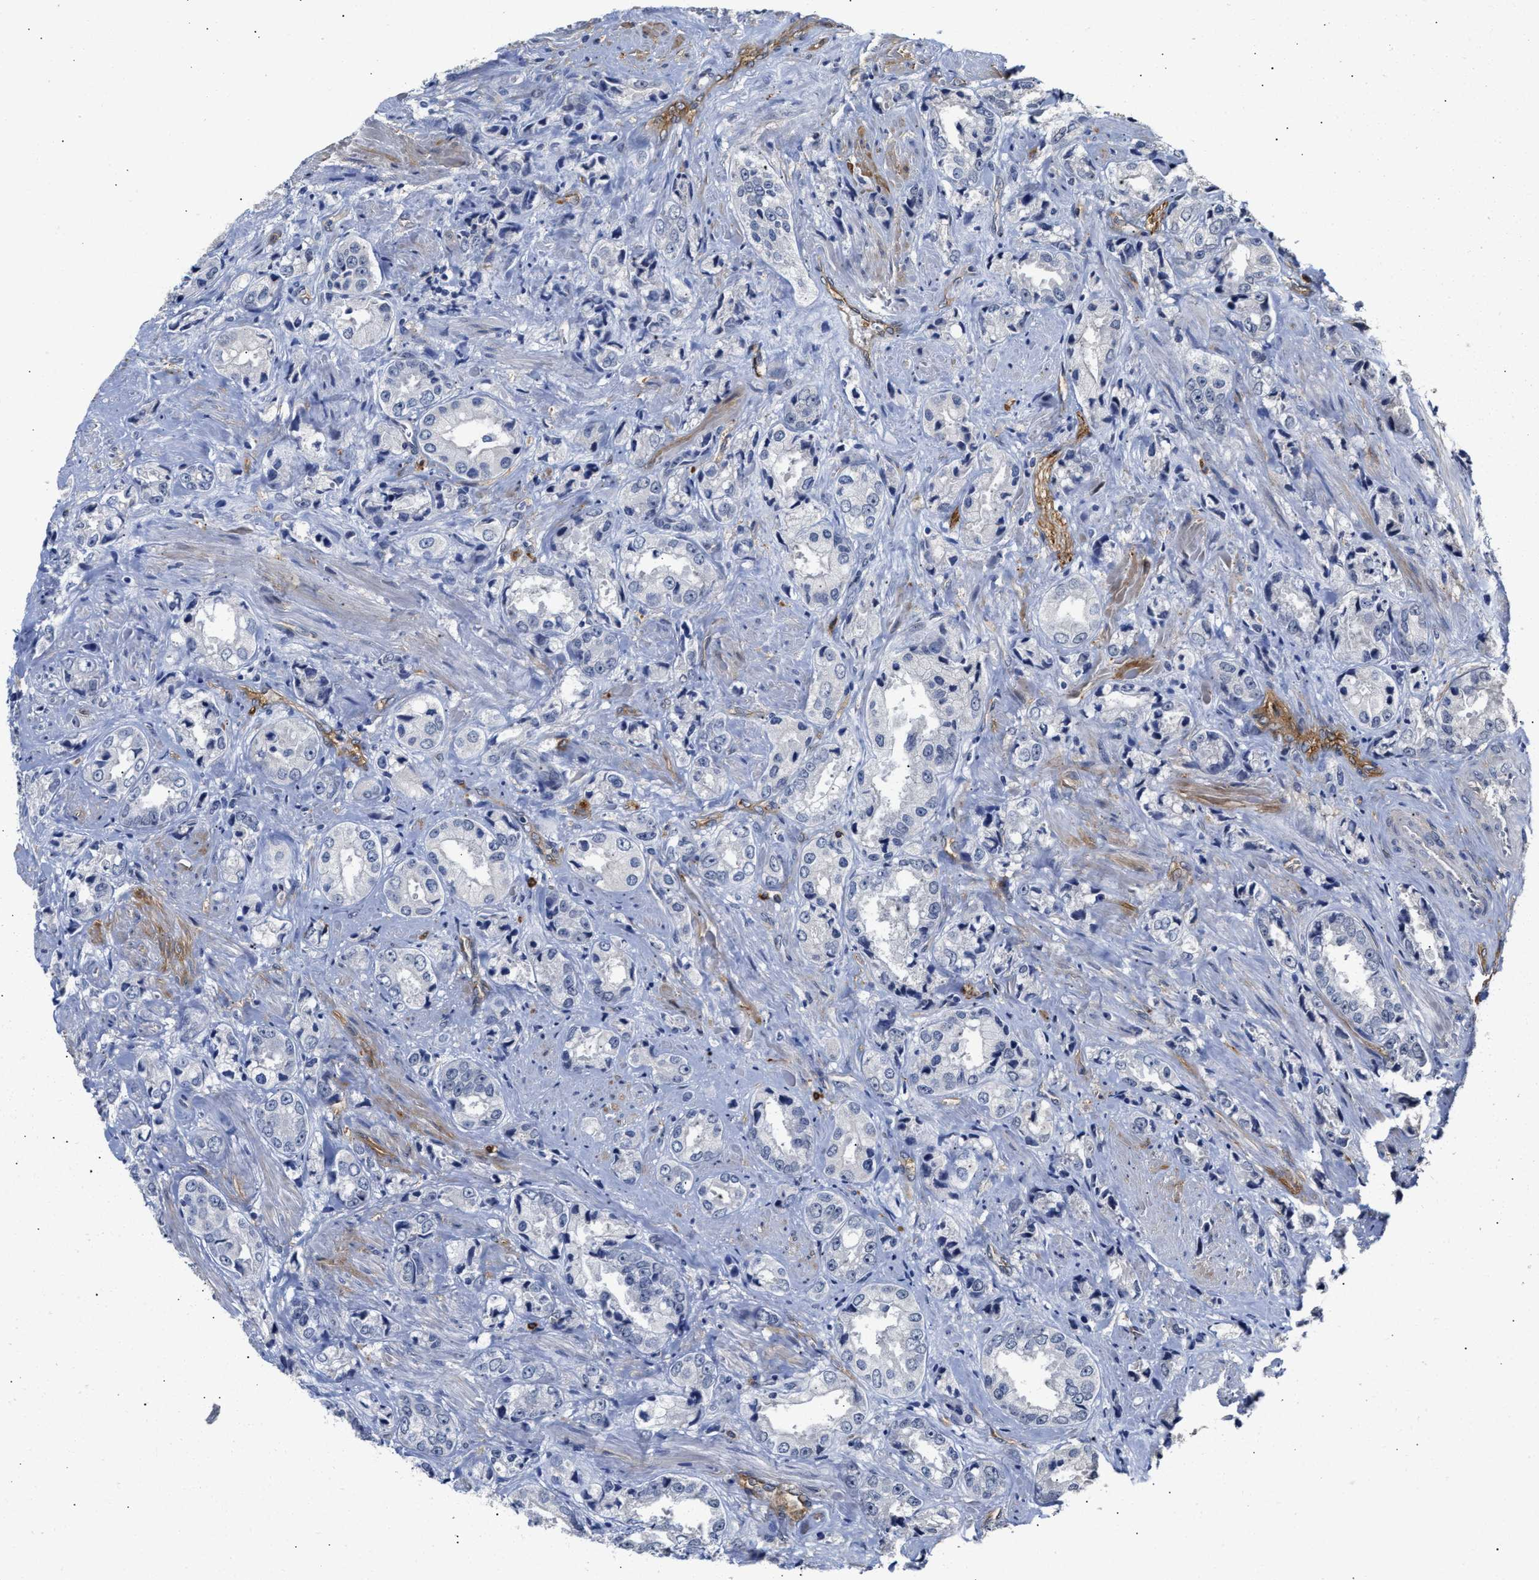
{"staining": {"intensity": "negative", "quantity": "none", "location": "none"}, "tissue": "prostate cancer", "cell_type": "Tumor cells", "image_type": "cancer", "snomed": [{"axis": "morphology", "description": "Adenocarcinoma, High grade"}, {"axis": "topography", "description": "Prostate"}], "caption": "DAB immunohistochemical staining of human prostate cancer (high-grade adenocarcinoma) demonstrates no significant positivity in tumor cells.", "gene": "AHNAK2", "patient": {"sex": "male", "age": 61}}